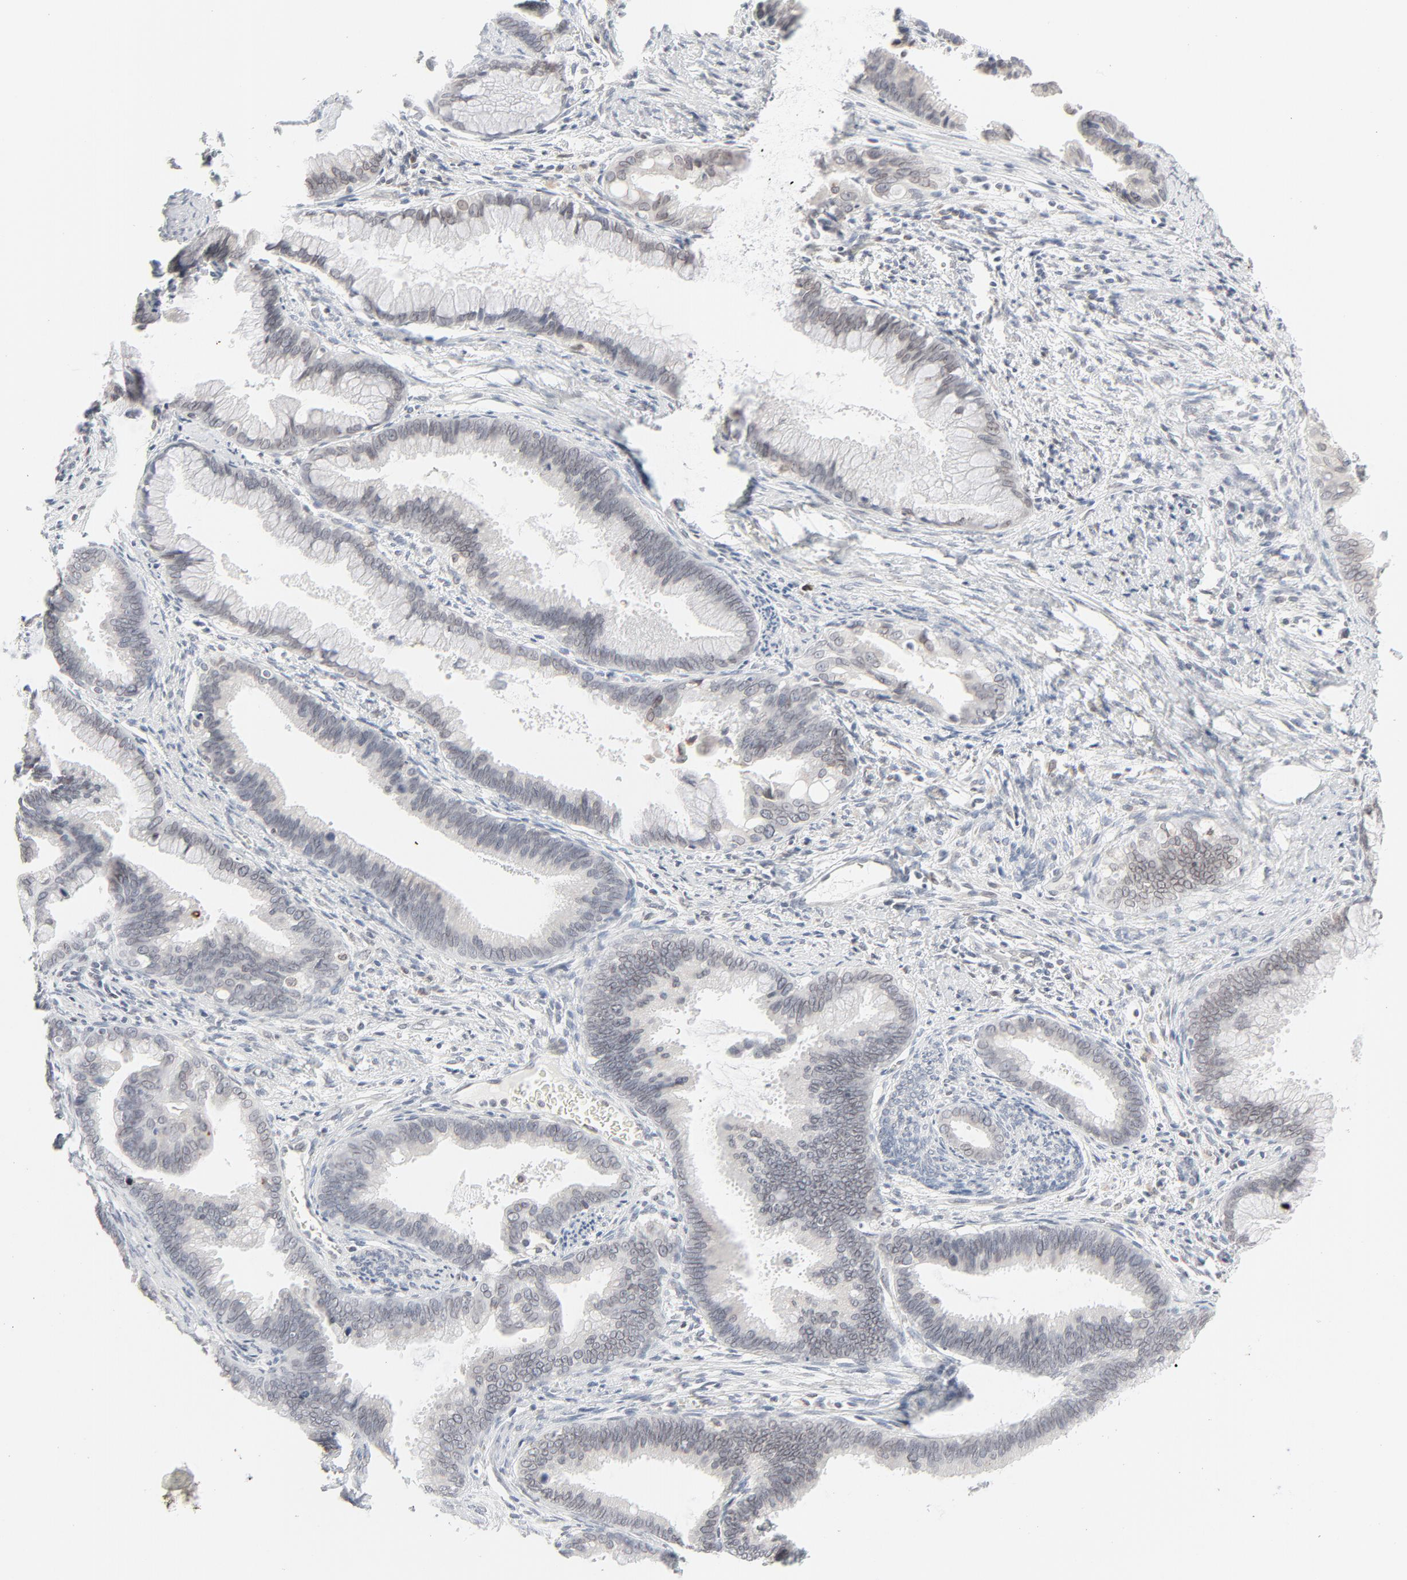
{"staining": {"intensity": "weak", "quantity": "<25%", "location": "cytoplasmic/membranous,nuclear"}, "tissue": "cervical cancer", "cell_type": "Tumor cells", "image_type": "cancer", "snomed": [{"axis": "morphology", "description": "Adenocarcinoma, NOS"}, {"axis": "topography", "description": "Cervix"}], "caption": "This is an immunohistochemistry (IHC) image of adenocarcinoma (cervical). There is no positivity in tumor cells.", "gene": "MAD1L1", "patient": {"sex": "female", "age": 47}}